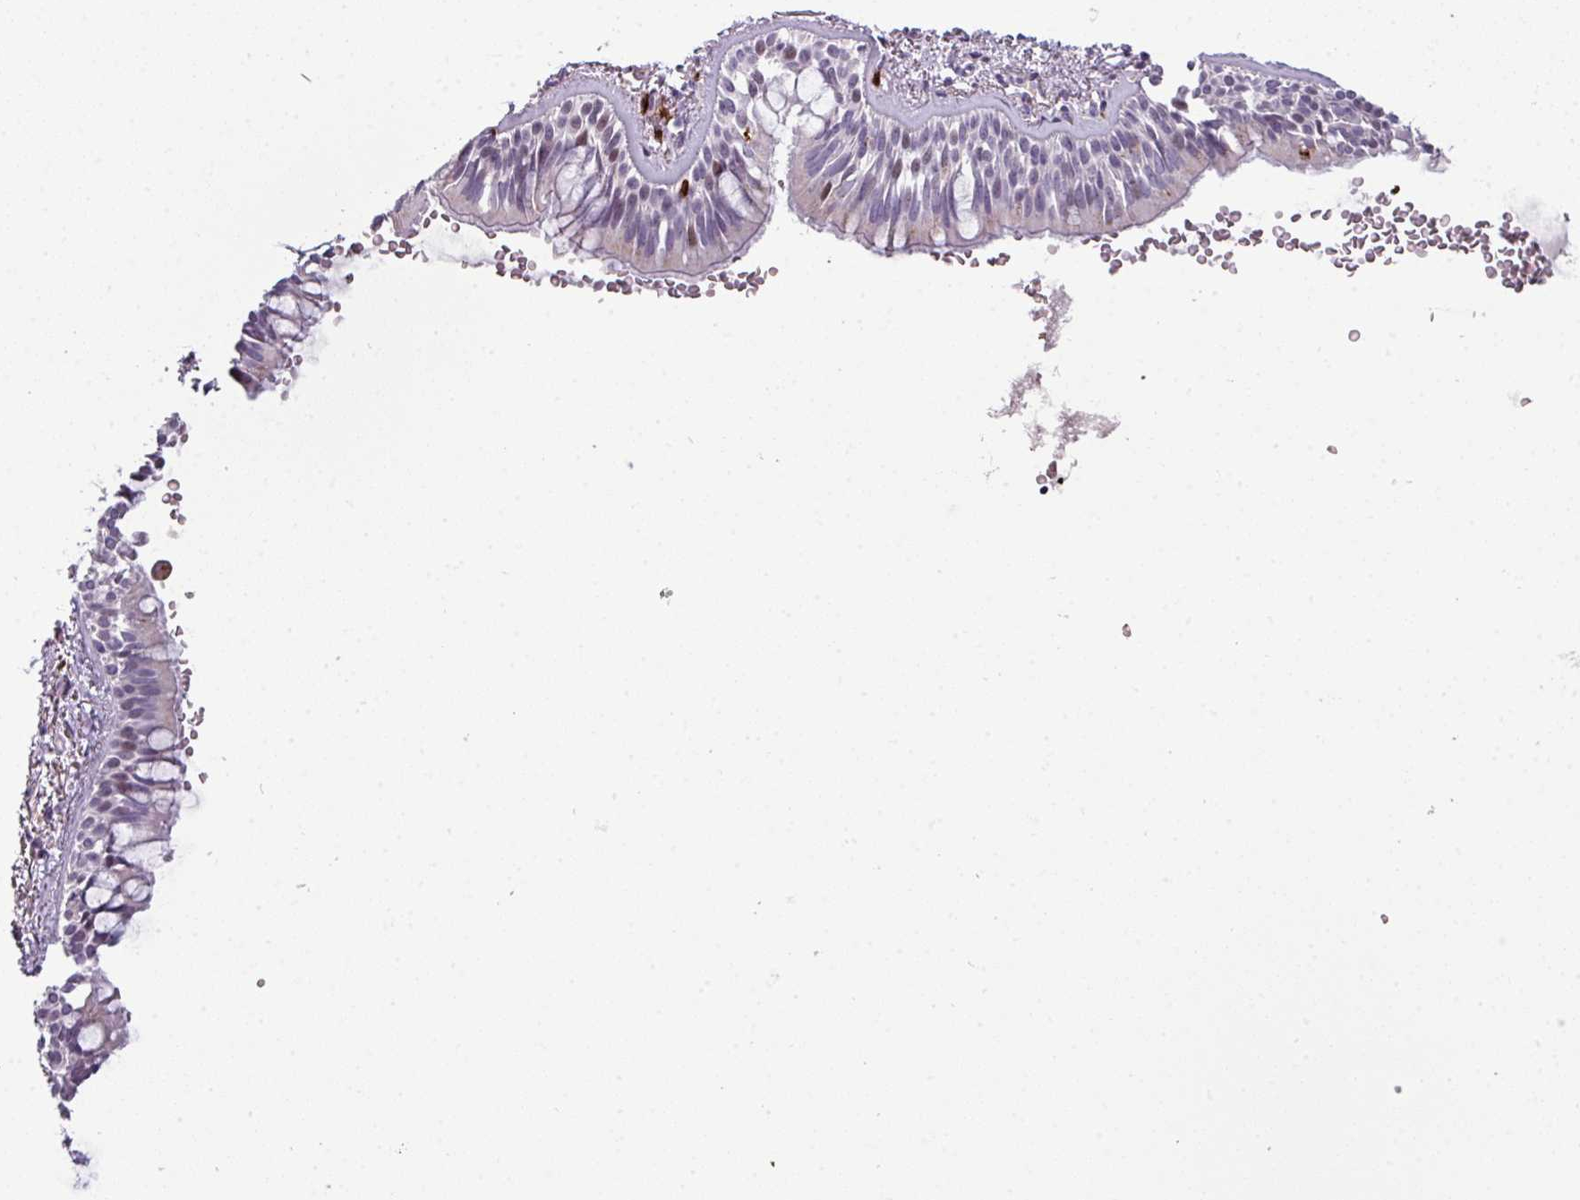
{"staining": {"intensity": "negative", "quantity": "none", "location": "none"}, "tissue": "bronchus", "cell_type": "Respiratory epithelial cells", "image_type": "normal", "snomed": [{"axis": "morphology", "description": "Normal tissue, NOS"}, {"axis": "topography", "description": "Lymph node"}, {"axis": "topography", "description": "Cartilage tissue"}, {"axis": "topography", "description": "Bronchus"}], "caption": "High magnification brightfield microscopy of unremarkable bronchus stained with DAB (3,3'-diaminobenzidine) (brown) and counterstained with hematoxylin (blue): respiratory epithelial cells show no significant staining.", "gene": "TMEFF1", "patient": {"sex": "female", "age": 70}}